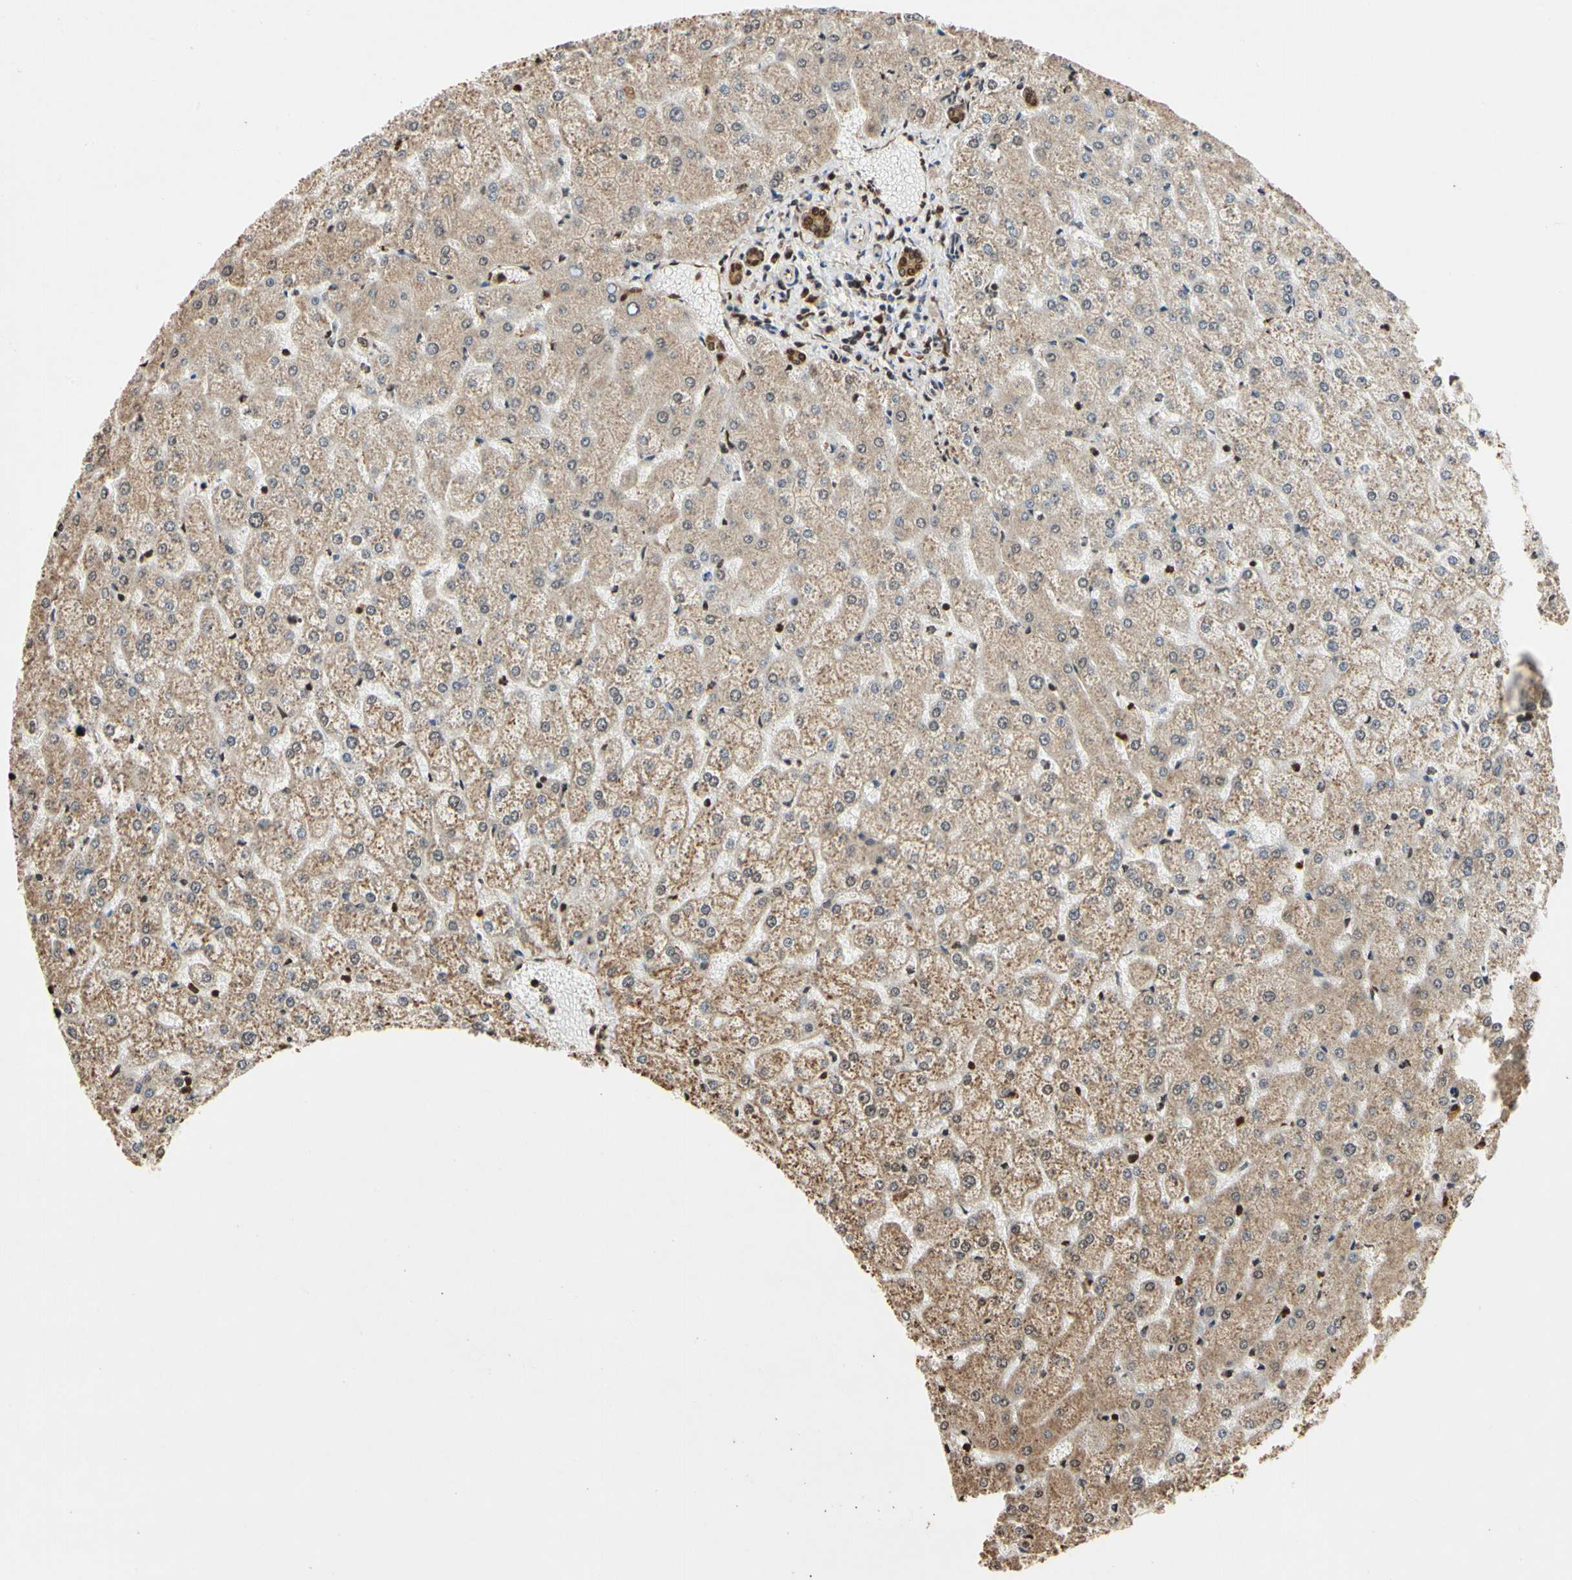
{"staining": {"intensity": "strong", "quantity": ">75%", "location": "cytoplasmic/membranous,nuclear"}, "tissue": "liver", "cell_type": "Cholangiocytes", "image_type": "normal", "snomed": [{"axis": "morphology", "description": "Normal tissue, NOS"}, {"axis": "topography", "description": "Liver"}], "caption": "High-power microscopy captured an IHC histopathology image of unremarkable liver, revealing strong cytoplasmic/membranous,nuclear staining in approximately >75% of cholangiocytes. (brown staining indicates protein expression, while blue staining denotes nuclei).", "gene": "HNRNPK", "patient": {"sex": "female", "age": 32}}